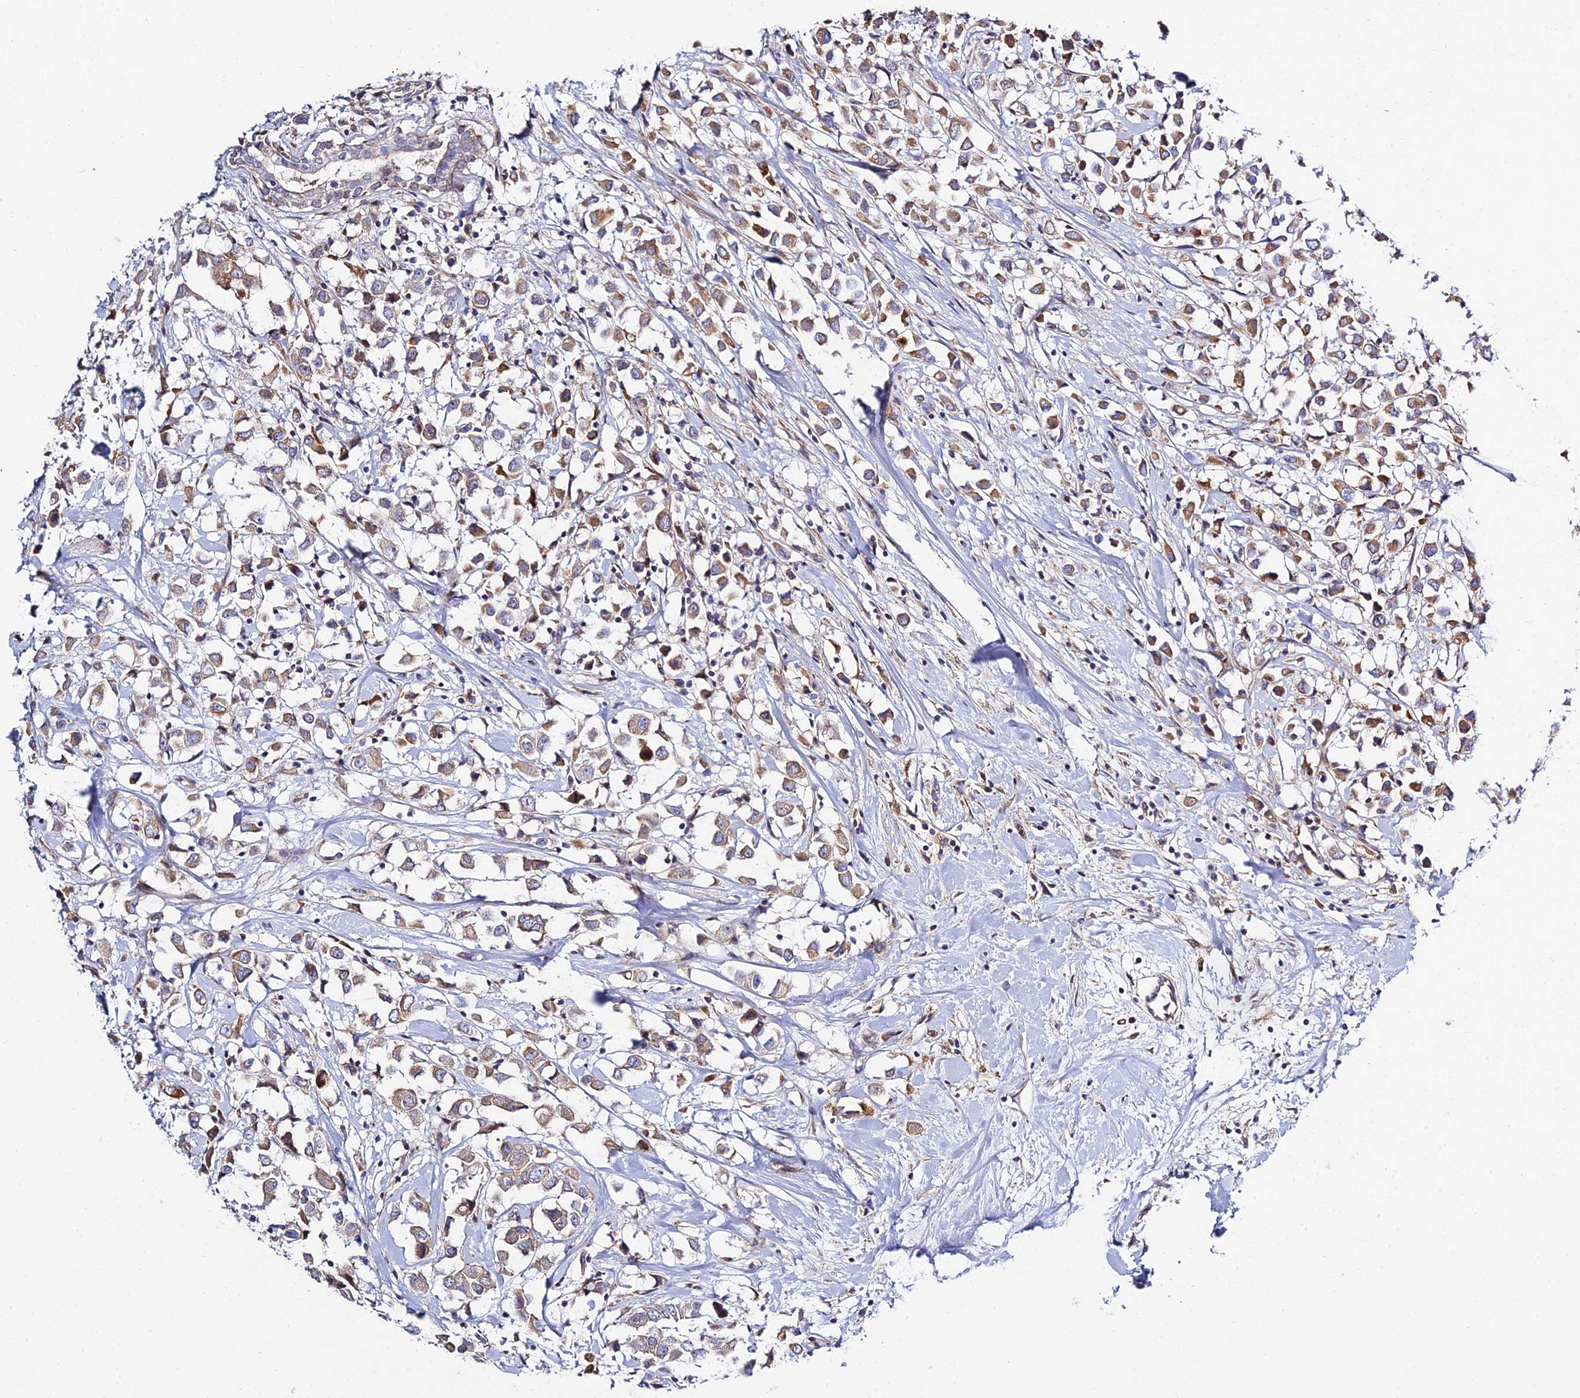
{"staining": {"intensity": "moderate", "quantity": ">75%", "location": "cytoplasmic/membranous"}, "tissue": "breast cancer", "cell_type": "Tumor cells", "image_type": "cancer", "snomed": [{"axis": "morphology", "description": "Duct carcinoma"}, {"axis": "topography", "description": "Breast"}], "caption": "The micrograph exhibits immunohistochemical staining of breast cancer. There is moderate cytoplasmic/membranous expression is seen in approximately >75% of tumor cells.", "gene": "ARL6IP1", "patient": {"sex": "female", "age": 61}}